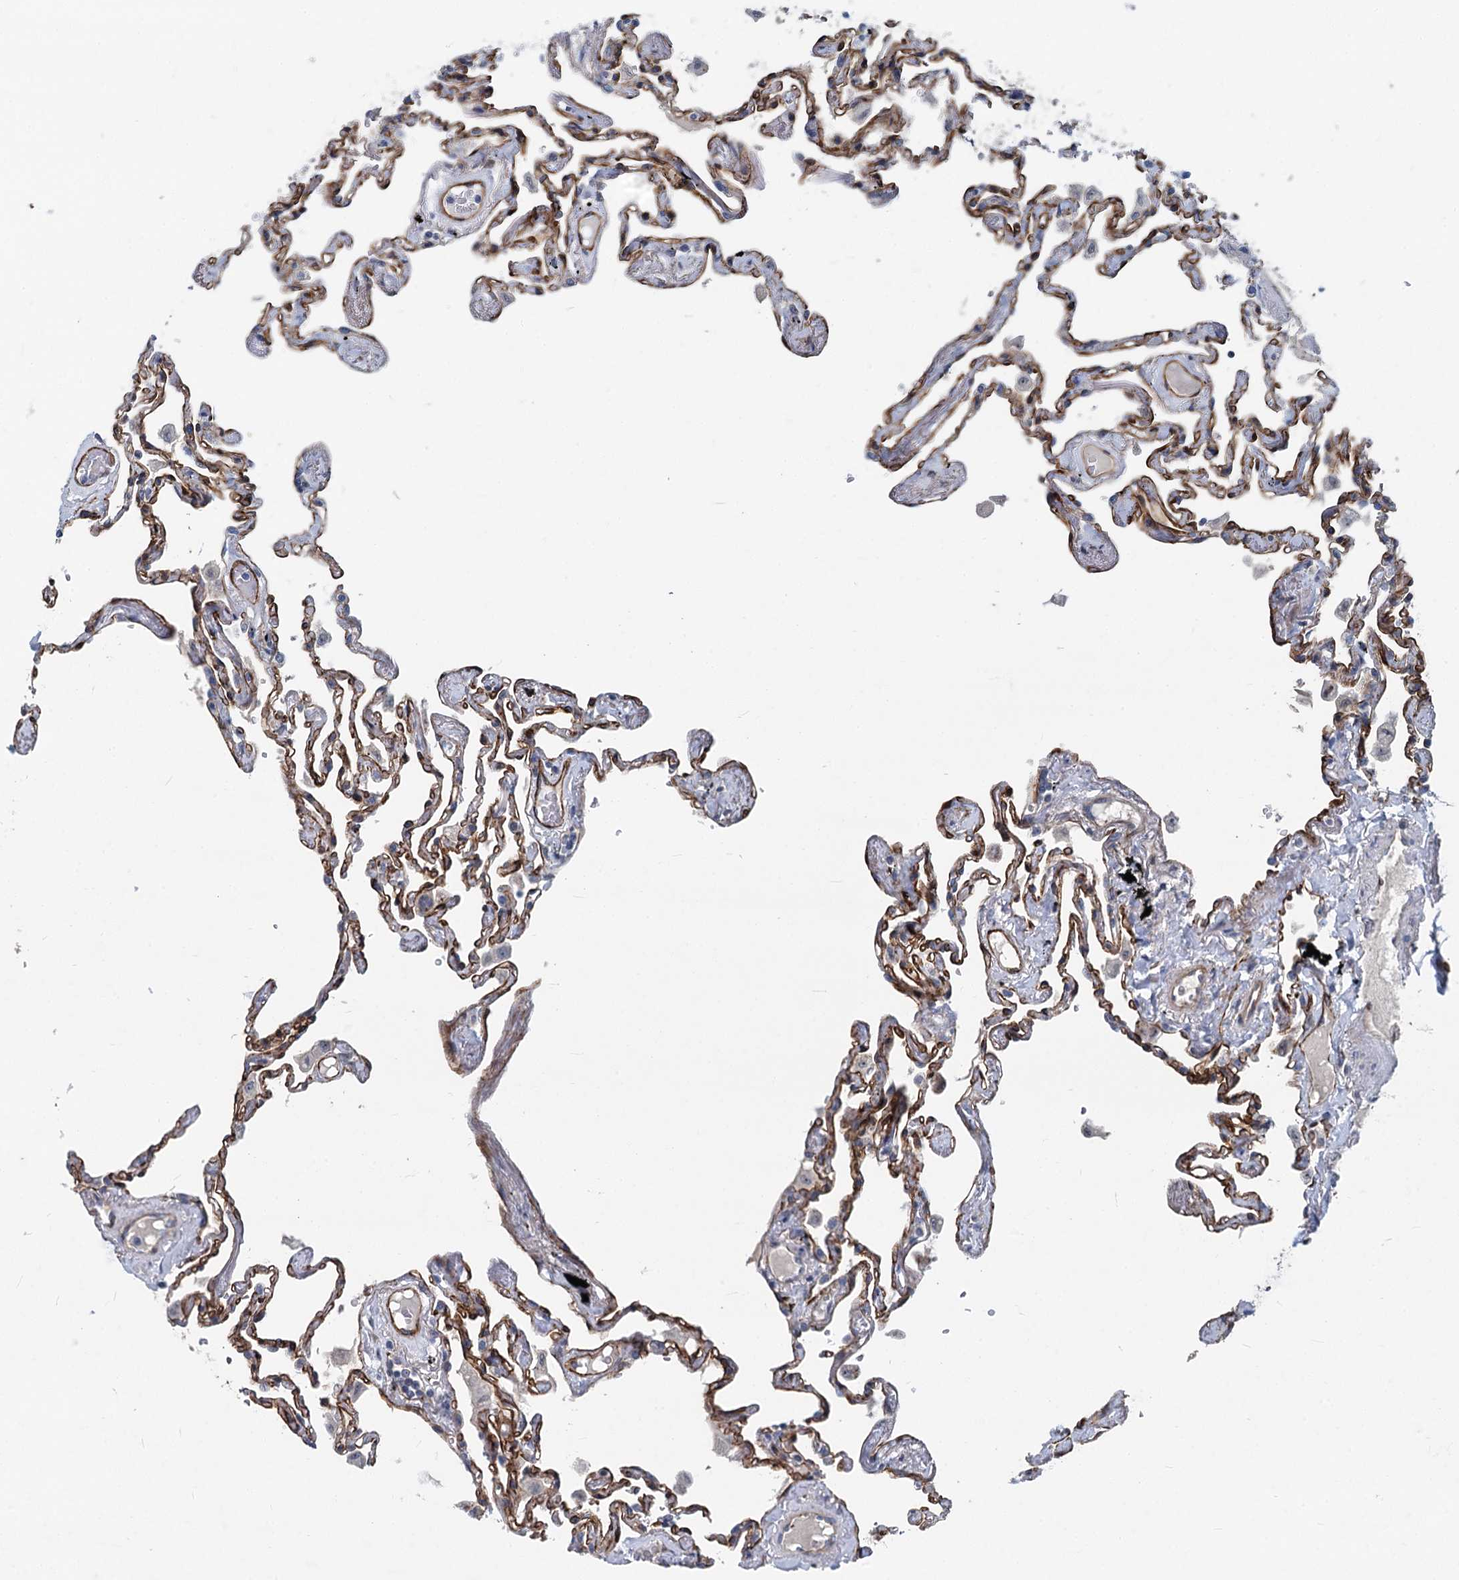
{"staining": {"intensity": "moderate", "quantity": ">75%", "location": "cytoplasmic/membranous"}, "tissue": "lung", "cell_type": "Alveolar cells", "image_type": "normal", "snomed": [{"axis": "morphology", "description": "Normal tissue, NOS"}, {"axis": "topography", "description": "Lung"}], "caption": "Immunohistochemical staining of unremarkable lung displays medium levels of moderate cytoplasmic/membranous staining in about >75% of alveolar cells.", "gene": "ASXL3", "patient": {"sex": "female", "age": 67}}